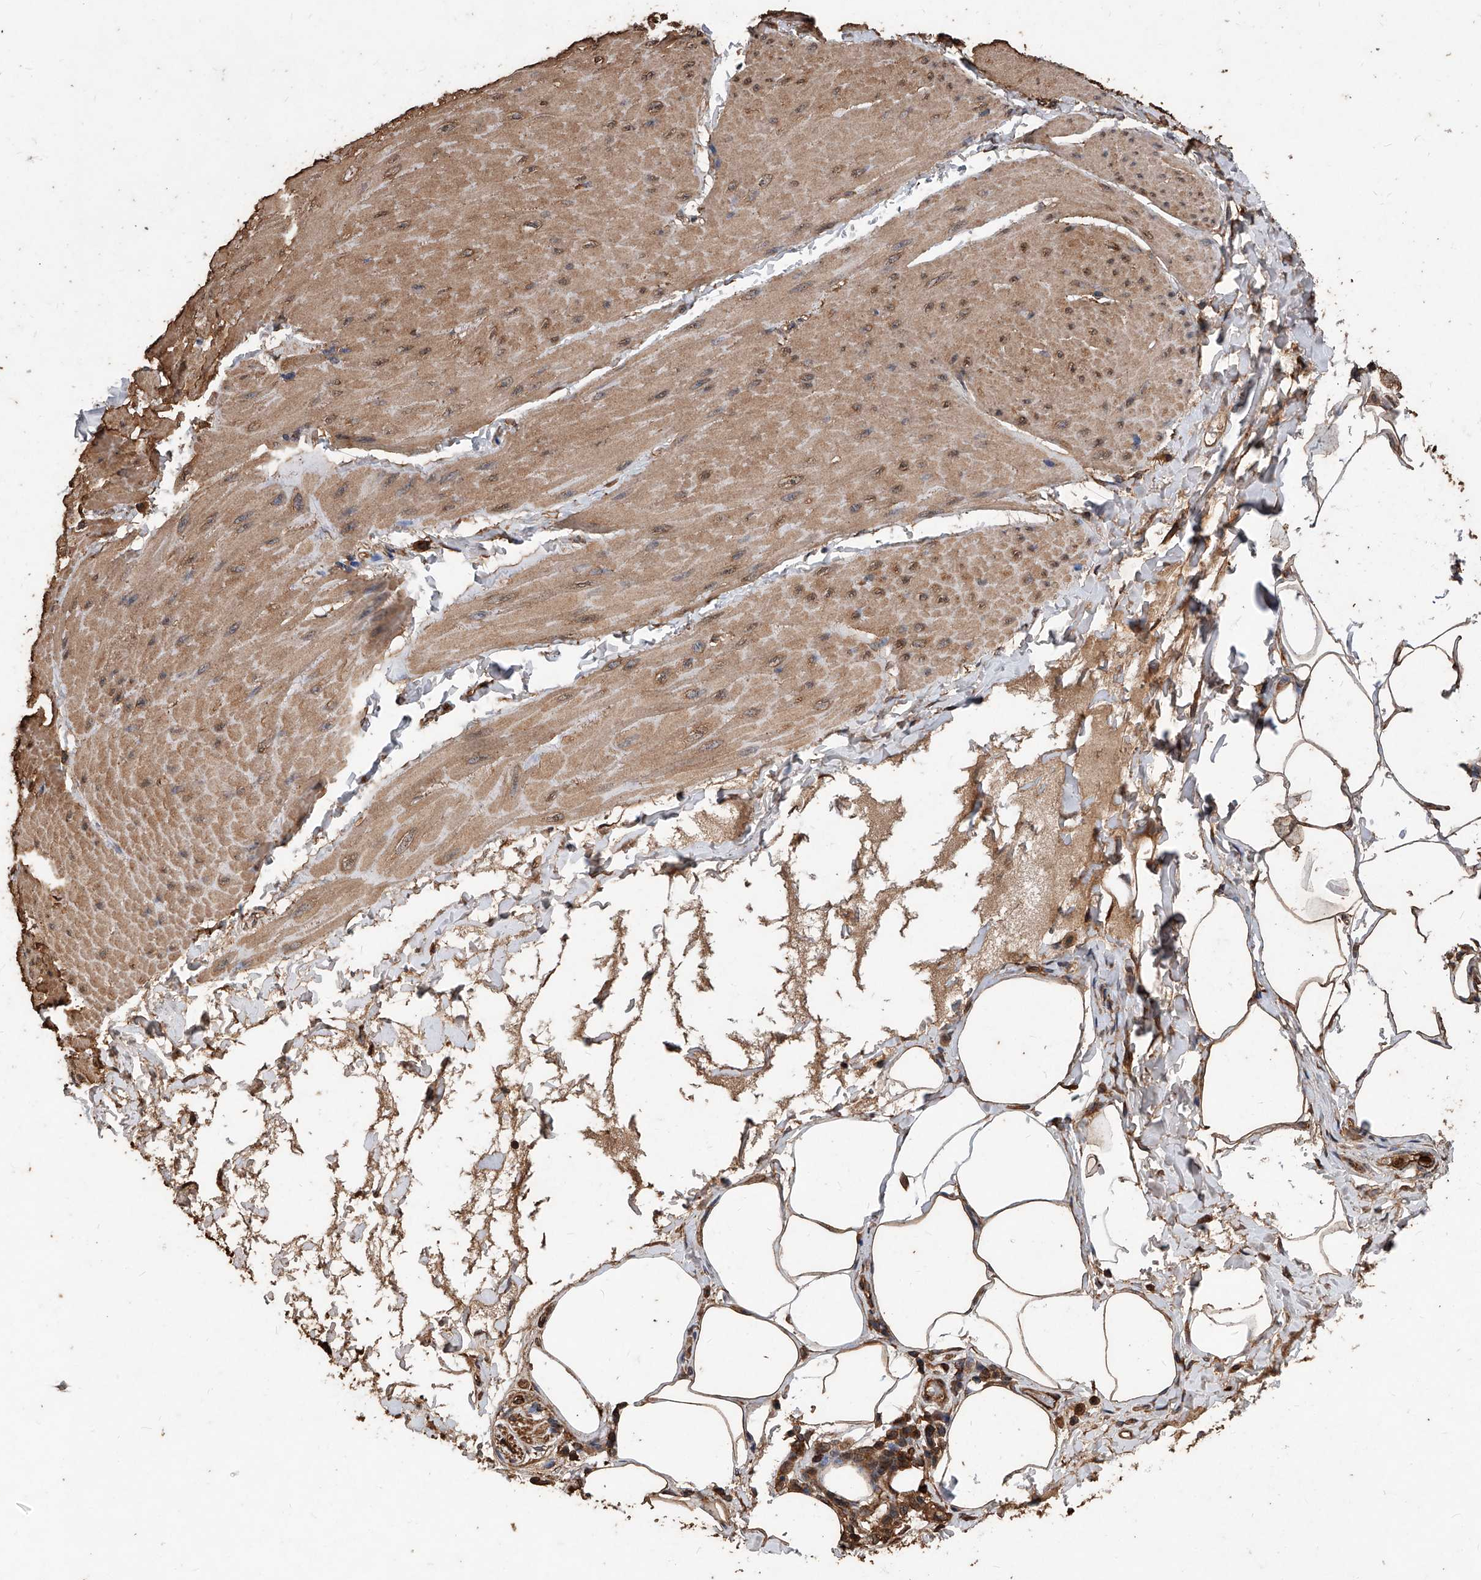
{"staining": {"intensity": "moderate", "quantity": ">75%", "location": "cytoplasmic/membranous"}, "tissue": "smooth muscle", "cell_type": "Smooth muscle cells", "image_type": "normal", "snomed": [{"axis": "morphology", "description": "Urothelial carcinoma, High grade"}, {"axis": "topography", "description": "Urinary bladder"}], "caption": "Immunohistochemical staining of normal human smooth muscle reveals >75% levels of moderate cytoplasmic/membranous protein expression in approximately >75% of smooth muscle cells.", "gene": "UCP2", "patient": {"sex": "male", "age": 46}}